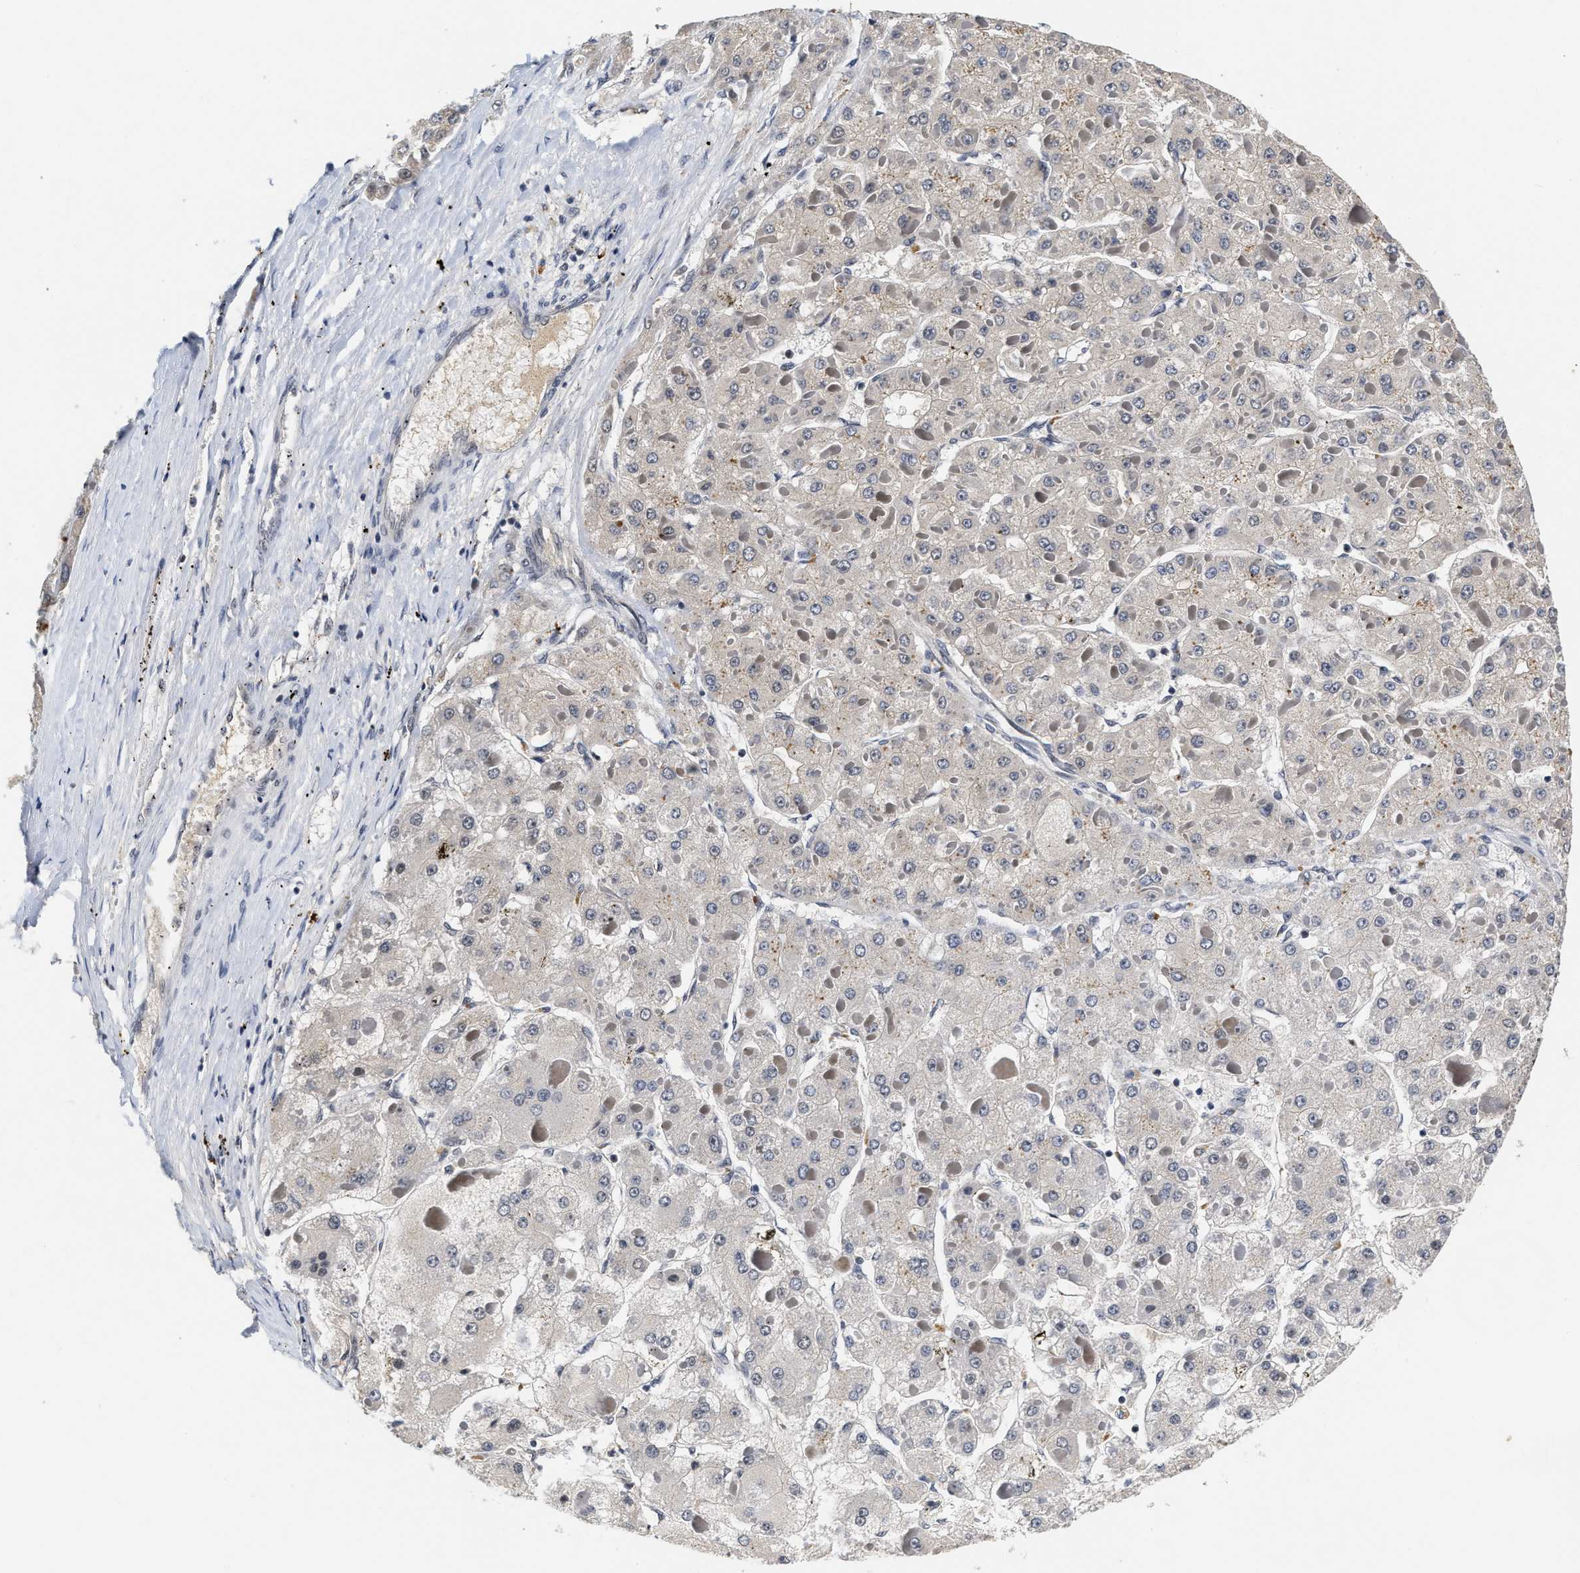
{"staining": {"intensity": "negative", "quantity": "none", "location": "none"}, "tissue": "liver cancer", "cell_type": "Tumor cells", "image_type": "cancer", "snomed": [{"axis": "morphology", "description": "Carcinoma, Hepatocellular, NOS"}, {"axis": "topography", "description": "Liver"}], "caption": "Histopathology image shows no significant protein staining in tumor cells of hepatocellular carcinoma (liver).", "gene": "INIP", "patient": {"sex": "female", "age": 73}}